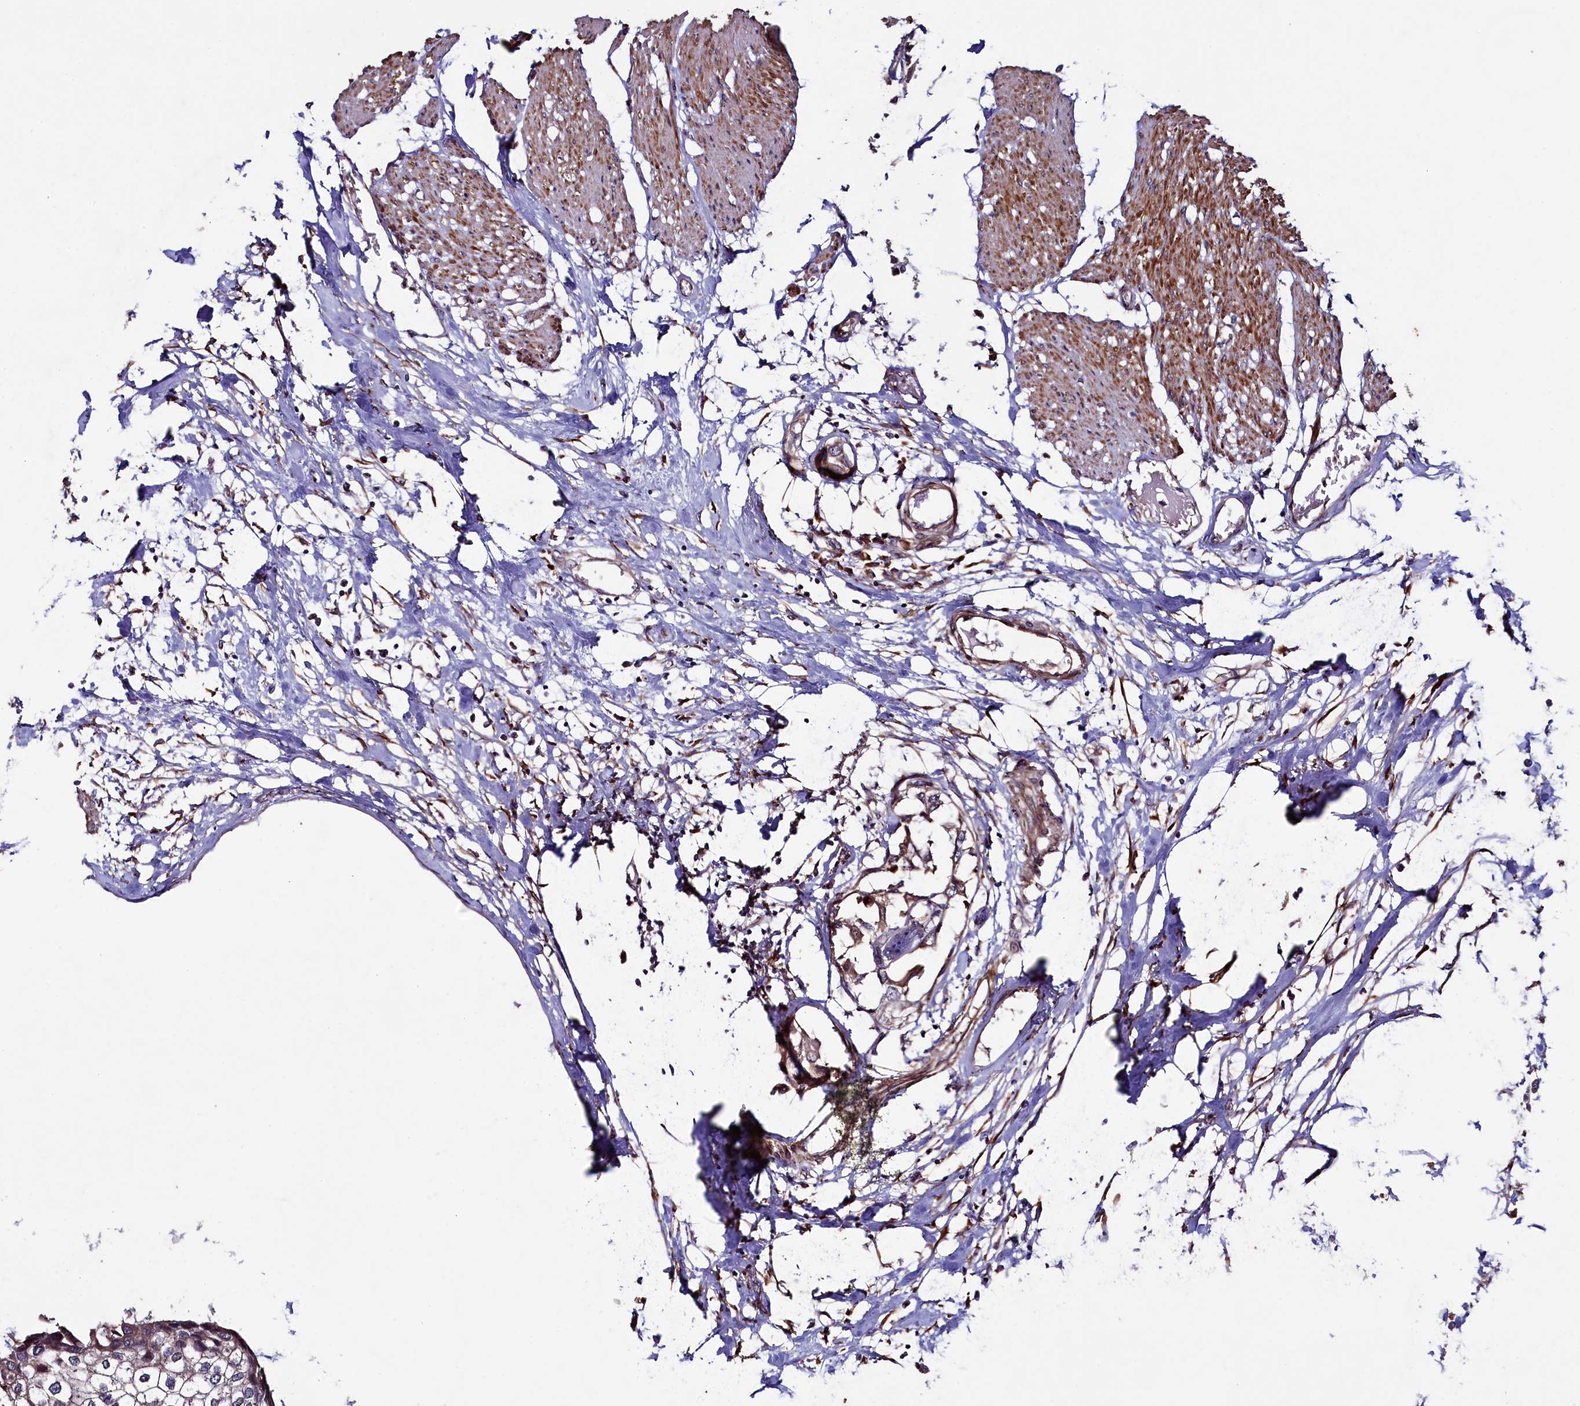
{"staining": {"intensity": "weak", "quantity": "<25%", "location": "cytoplasmic/membranous"}, "tissue": "urothelial cancer", "cell_type": "Tumor cells", "image_type": "cancer", "snomed": [{"axis": "morphology", "description": "Urothelial carcinoma, High grade"}, {"axis": "topography", "description": "Urinary bladder"}], "caption": "This micrograph is of urothelial cancer stained with IHC to label a protein in brown with the nuclei are counter-stained blue. There is no expression in tumor cells.", "gene": "CCDC102A", "patient": {"sex": "male", "age": 64}}